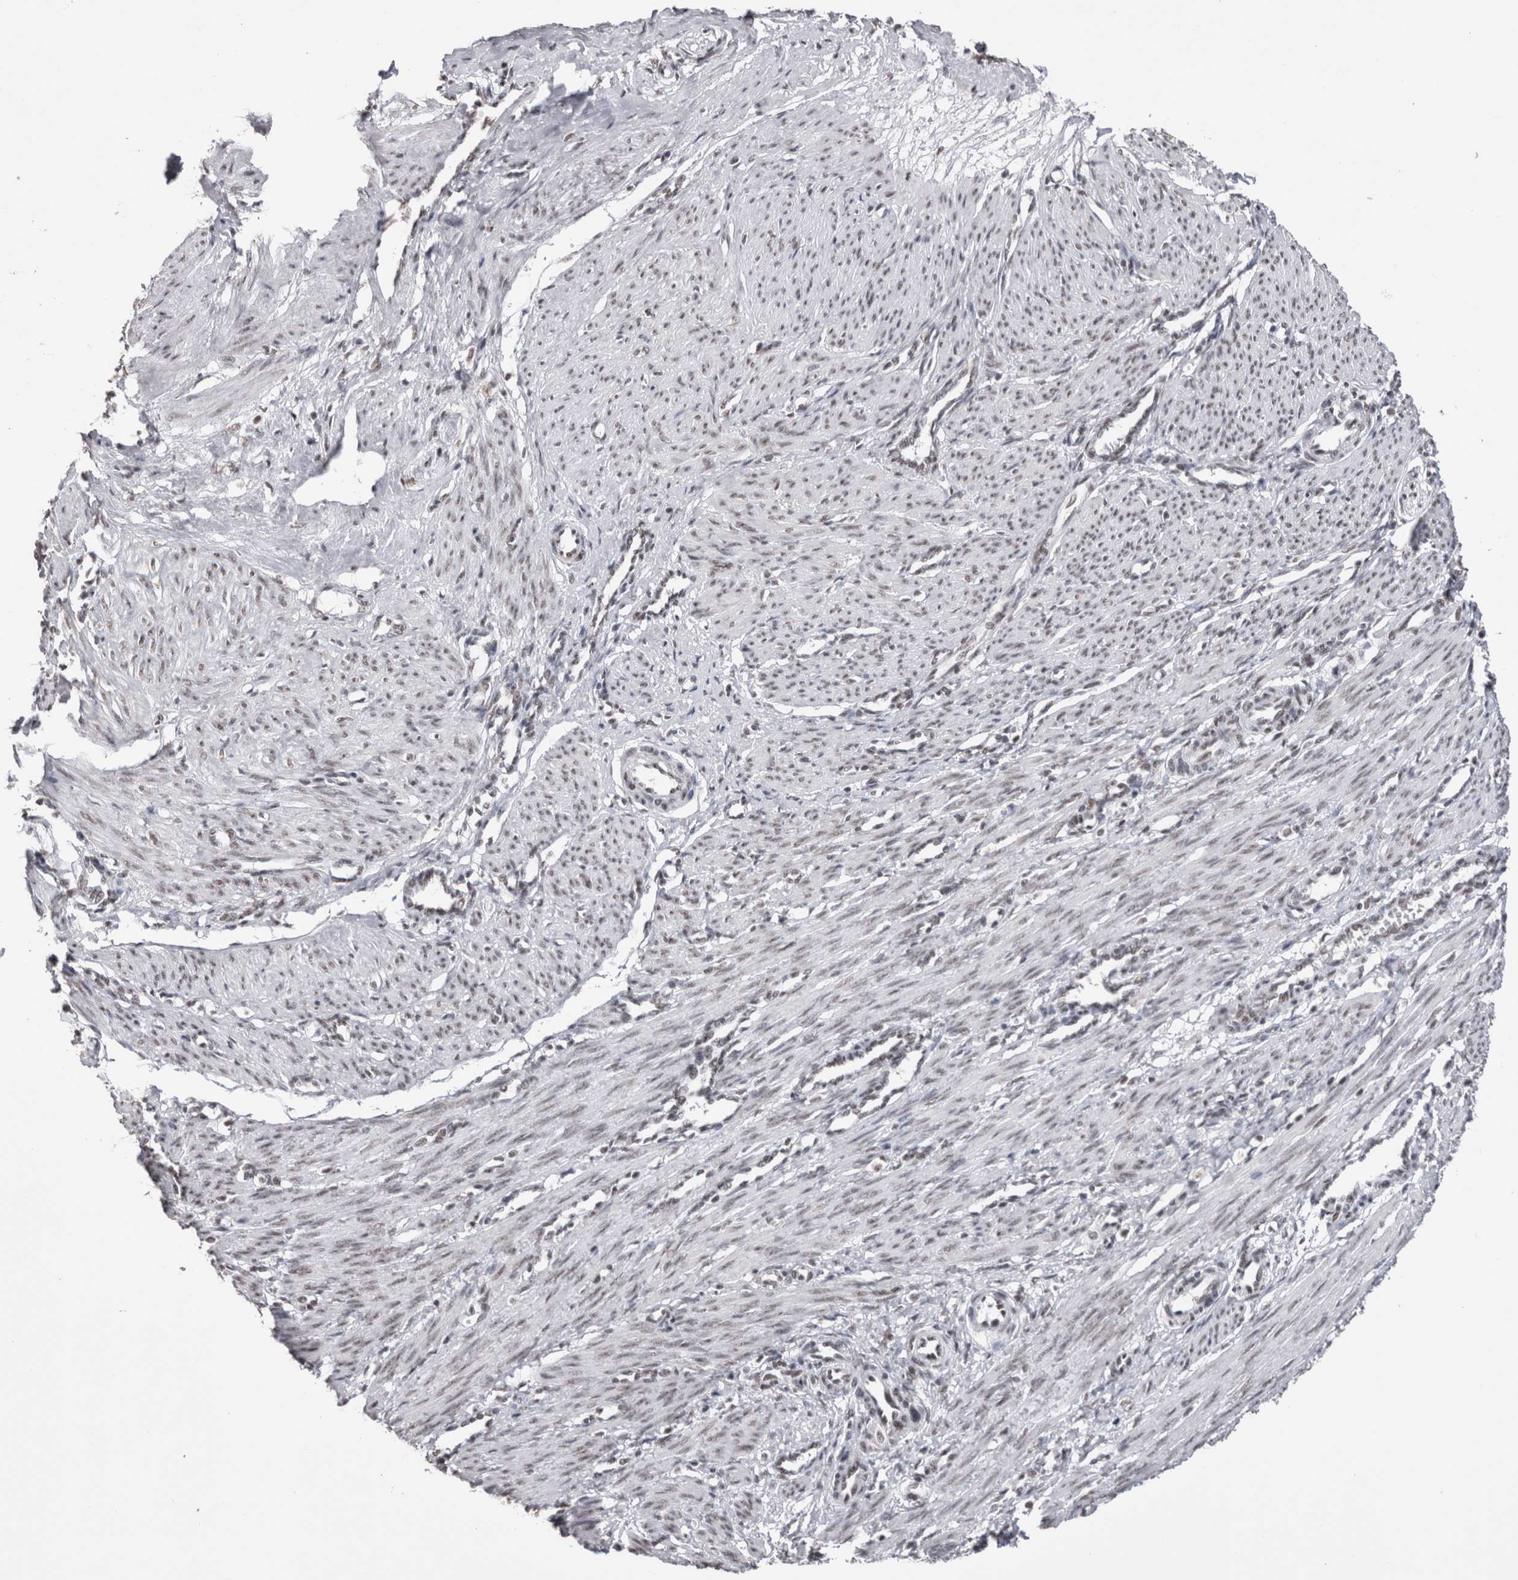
{"staining": {"intensity": "weak", "quantity": ">75%", "location": "nuclear"}, "tissue": "smooth muscle", "cell_type": "Smooth muscle cells", "image_type": "normal", "snomed": [{"axis": "morphology", "description": "Normal tissue, NOS"}, {"axis": "topography", "description": "Endometrium"}], "caption": "The micrograph shows immunohistochemical staining of normal smooth muscle. There is weak nuclear staining is appreciated in approximately >75% of smooth muscle cells. (DAB = brown stain, brightfield microscopy at high magnification).", "gene": "SMC1A", "patient": {"sex": "female", "age": 33}}